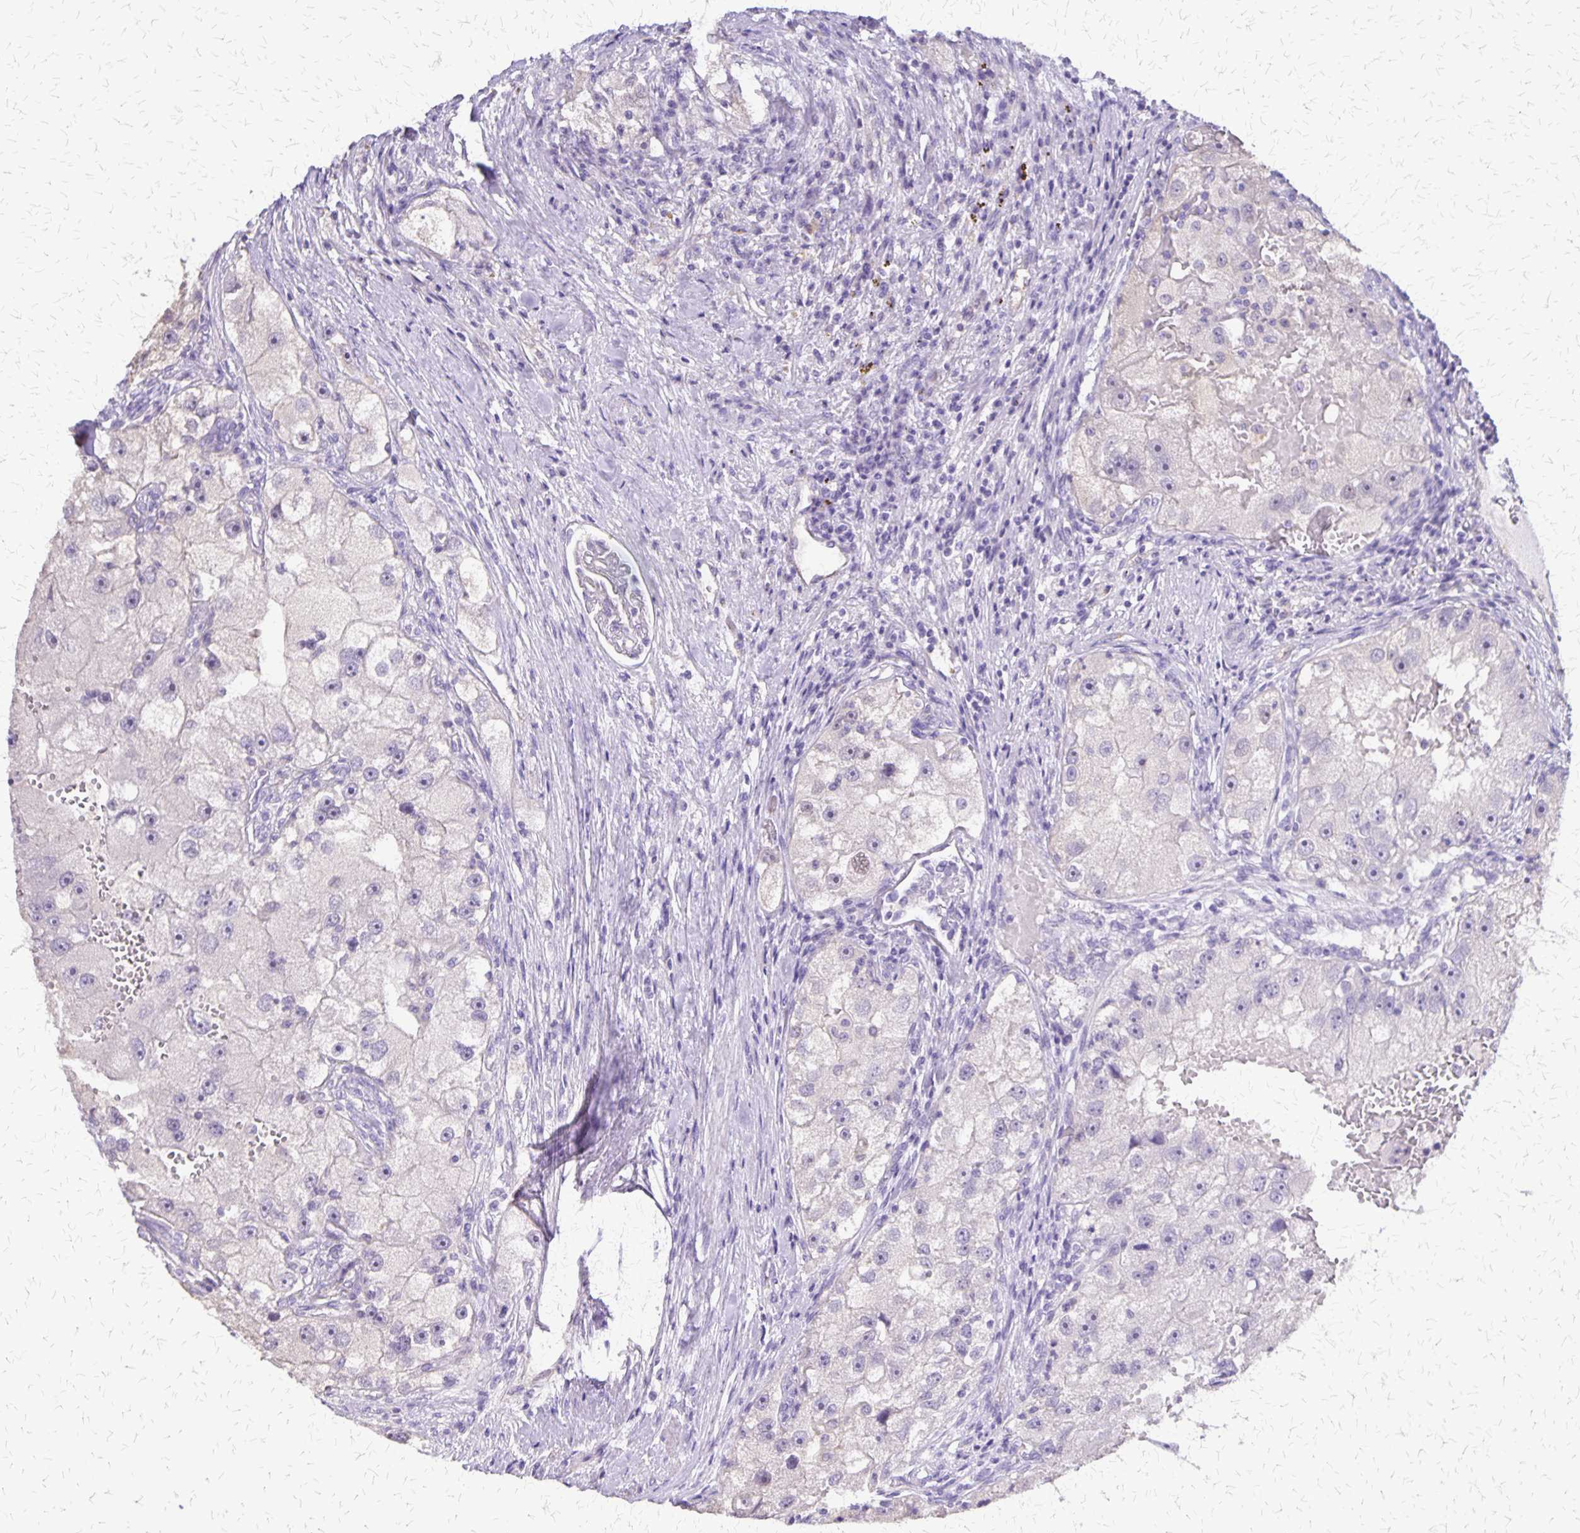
{"staining": {"intensity": "negative", "quantity": "none", "location": "none"}, "tissue": "renal cancer", "cell_type": "Tumor cells", "image_type": "cancer", "snomed": [{"axis": "morphology", "description": "Adenocarcinoma, NOS"}, {"axis": "topography", "description": "Kidney"}], "caption": "This image is of adenocarcinoma (renal) stained with immunohistochemistry to label a protein in brown with the nuclei are counter-stained blue. There is no staining in tumor cells.", "gene": "SI", "patient": {"sex": "male", "age": 63}}